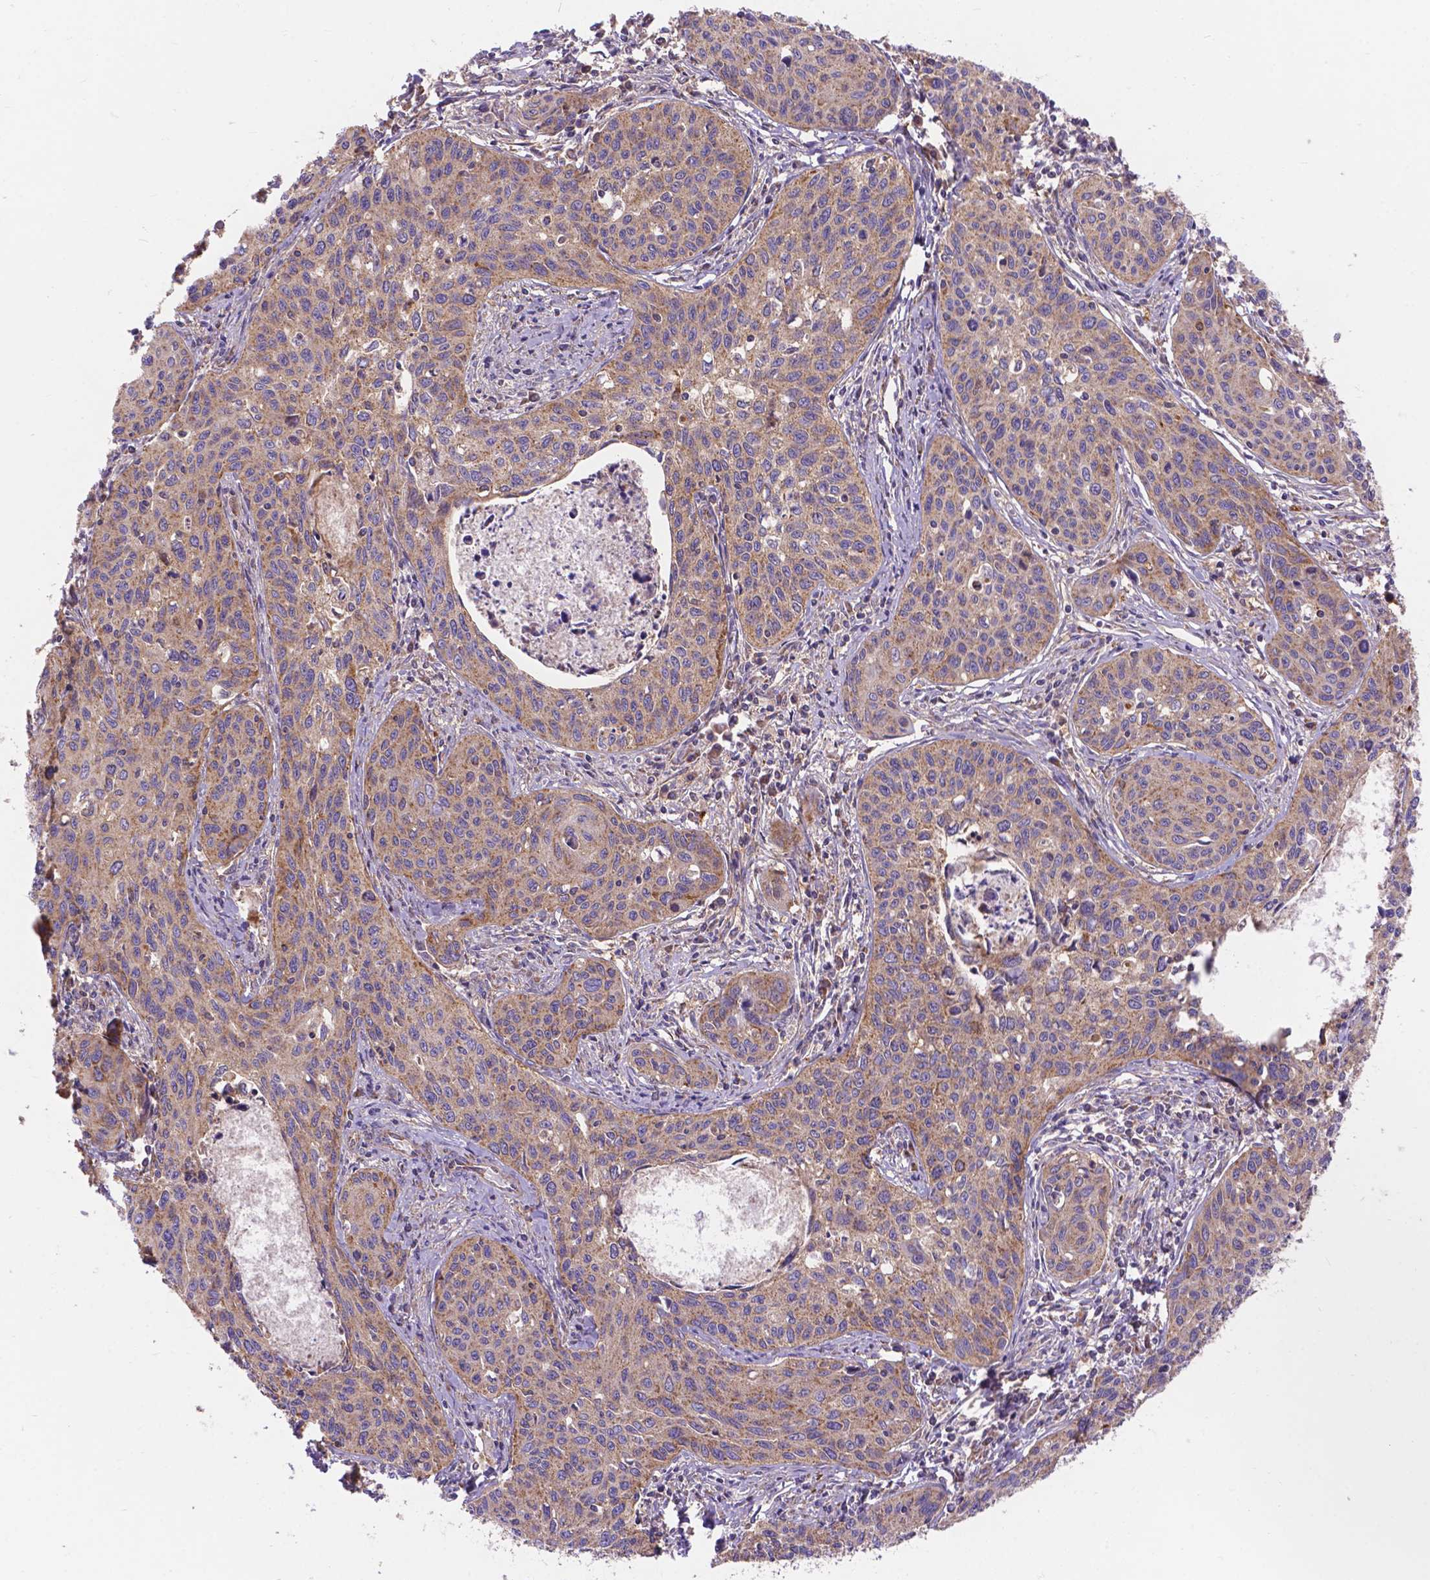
{"staining": {"intensity": "weak", "quantity": ">75%", "location": "cytoplasmic/membranous"}, "tissue": "cervical cancer", "cell_type": "Tumor cells", "image_type": "cancer", "snomed": [{"axis": "morphology", "description": "Squamous cell carcinoma, NOS"}, {"axis": "topography", "description": "Cervix"}], "caption": "Tumor cells show low levels of weak cytoplasmic/membranous positivity in approximately >75% of cells in cervical cancer.", "gene": "AK3", "patient": {"sex": "female", "age": 31}}